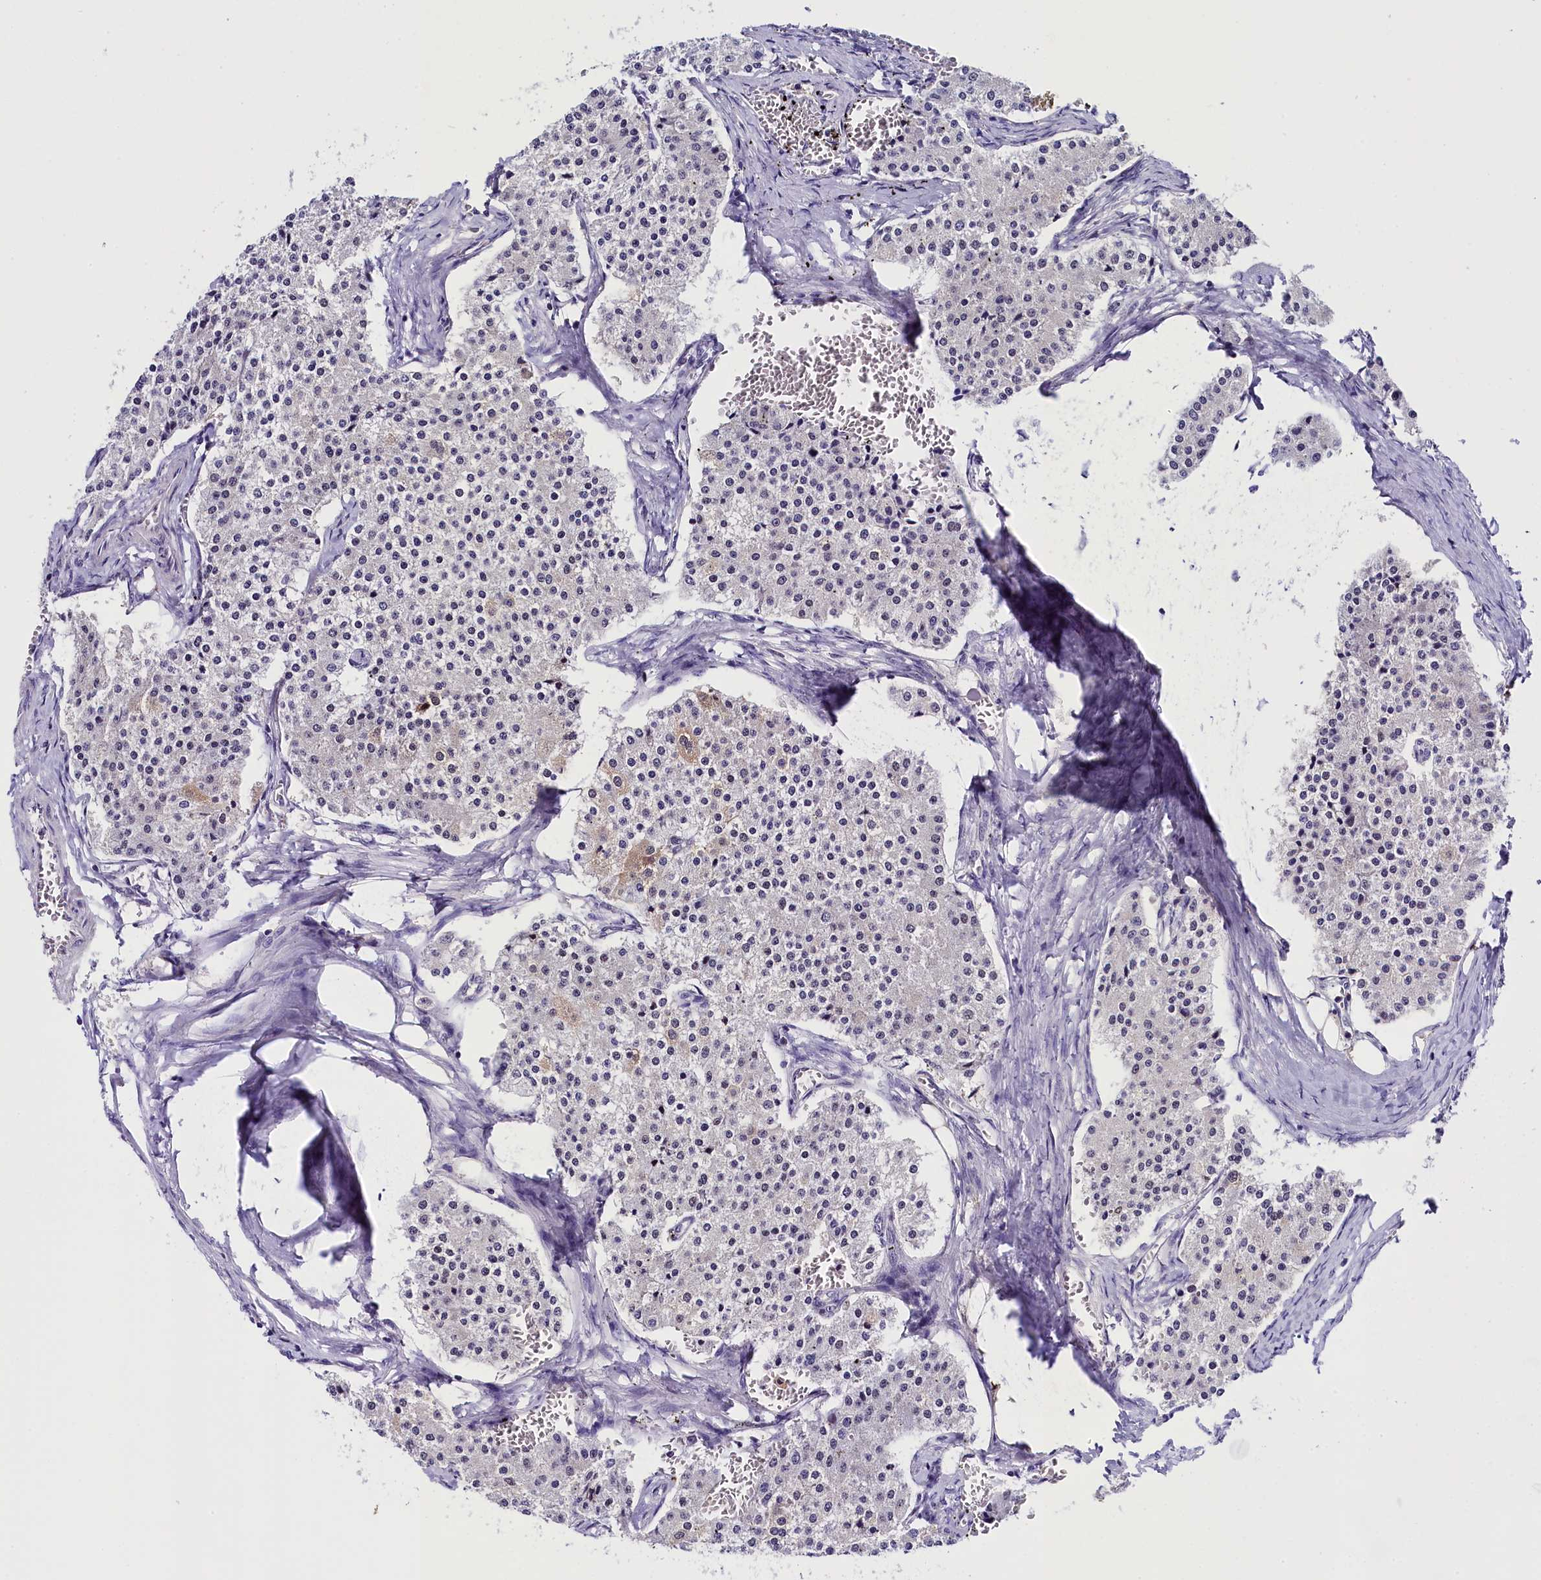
{"staining": {"intensity": "negative", "quantity": "none", "location": "none"}, "tissue": "carcinoid", "cell_type": "Tumor cells", "image_type": "cancer", "snomed": [{"axis": "morphology", "description": "Carcinoid, malignant, NOS"}, {"axis": "topography", "description": "Colon"}], "caption": "The immunohistochemistry (IHC) histopathology image has no significant positivity in tumor cells of carcinoid (malignant) tissue. Nuclei are stained in blue.", "gene": "IQCN", "patient": {"sex": "female", "age": 52}}